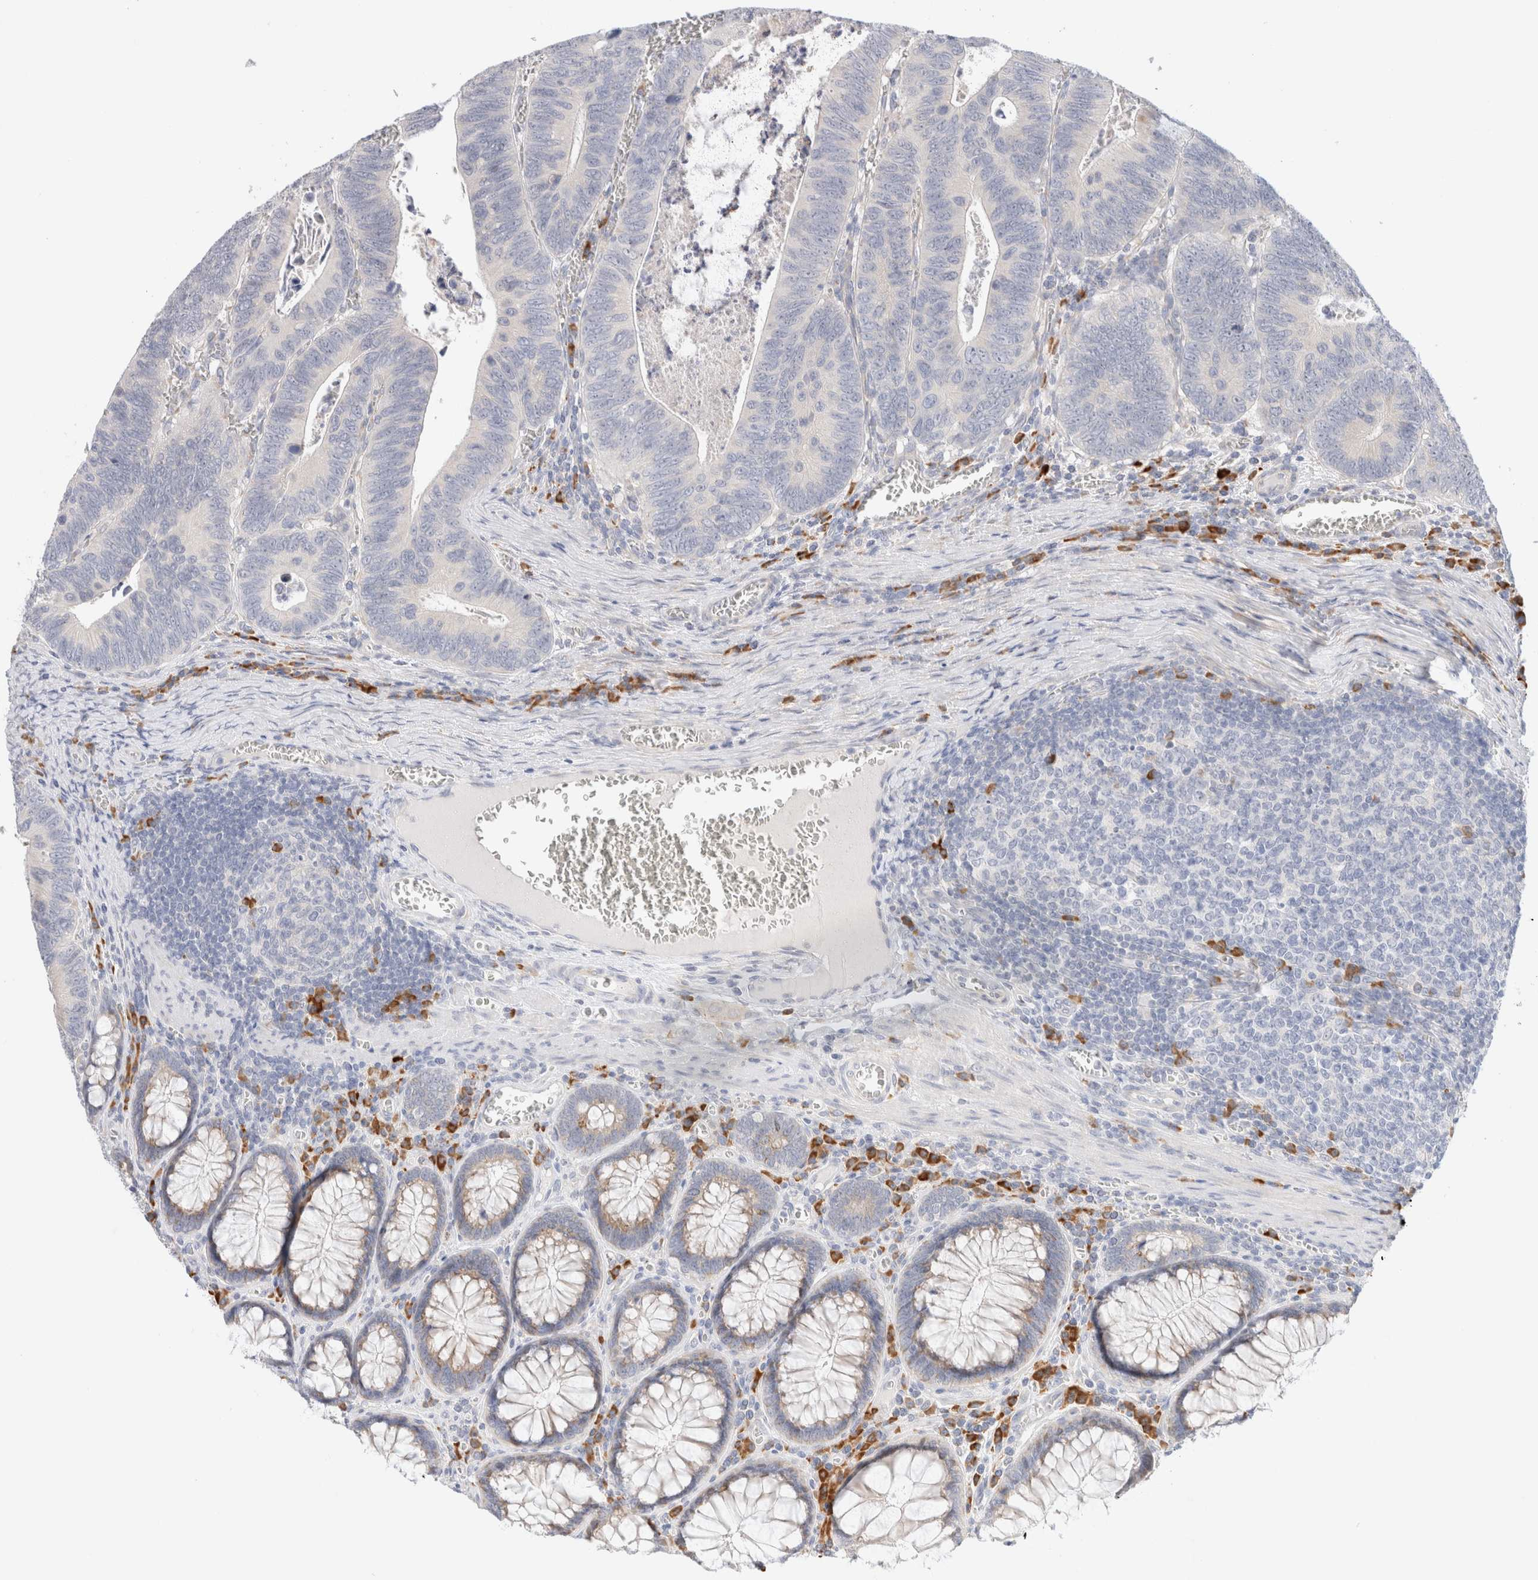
{"staining": {"intensity": "negative", "quantity": "none", "location": "none"}, "tissue": "colorectal cancer", "cell_type": "Tumor cells", "image_type": "cancer", "snomed": [{"axis": "morphology", "description": "Inflammation, NOS"}, {"axis": "morphology", "description": "Adenocarcinoma, NOS"}, {"axis": "topography", "description": "Colon"}], "caption": "An immunohistochemistry histopathology image of colorectal cancer (adenocarcinoma) is shown. There is no staining in tumor cells of colorectal cancer (adenocarcinoma).", "gene": "GADD45G", "patient": {"sex": "male", "age": 72}}